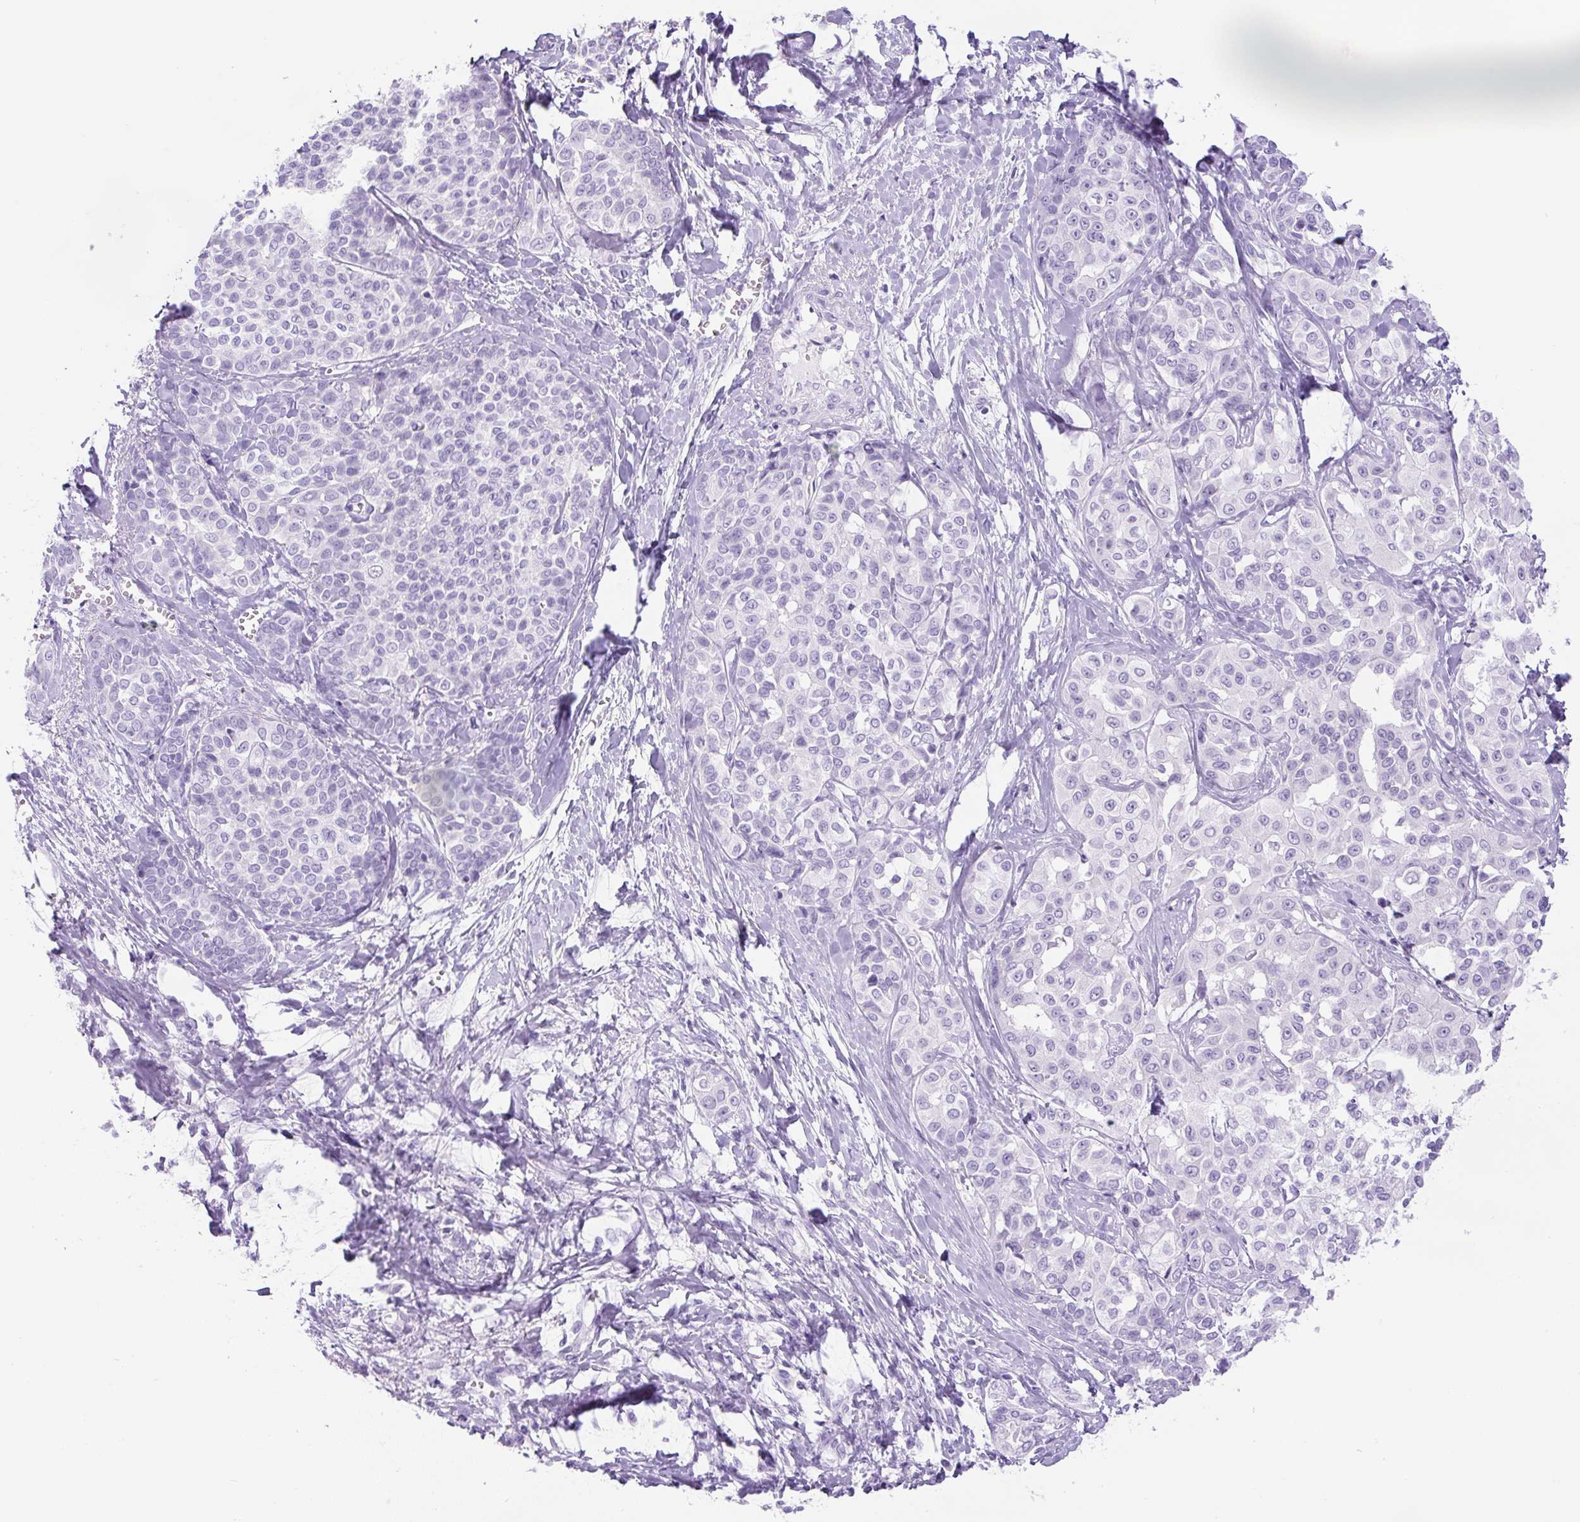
{"staining": {"intensity": "negative", "quantity": "none", "location": "none"}, "tissue": "liver cancer", "cell_type": "Tumor cells", "image_type": "cancer", "snomed": [{"axis": "morphology", "description": "Cholangiocarcinoma"}, {"axis": "topography", "description": "Liver"}], "caption": "This is an immunohistochemistry (IHC) image of liver cholangiocarcinoma. There is no positivity in tumor cells.", "gene": "UBL3", "patient": {"sex": "female", "age": 77}}